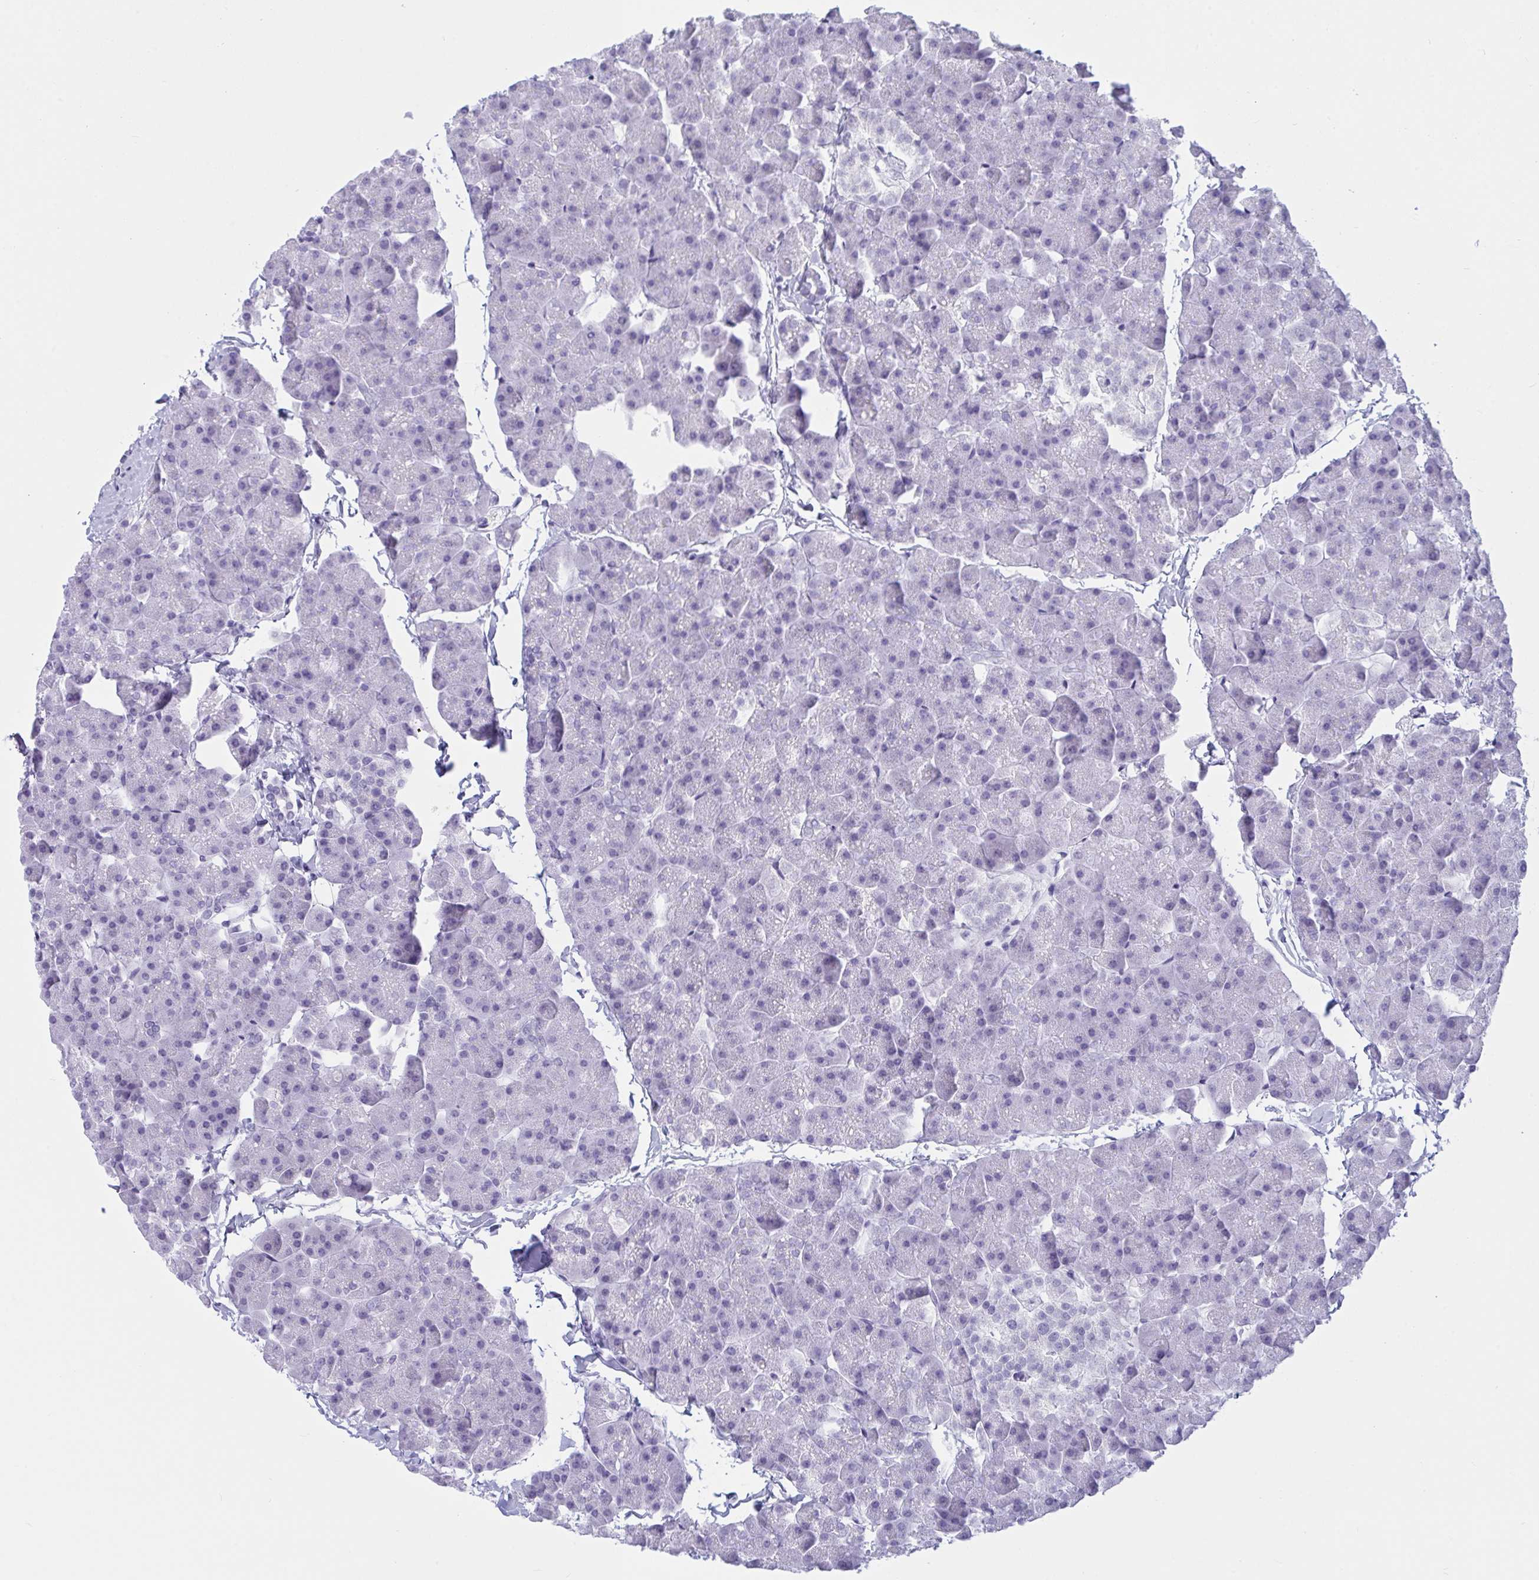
{"staining": {"intensity": "negative", "quantity": "none", "location": "none"}, "tissue": "pancreas", "cell_type": "Exocrine glandular cells", "image_type": "normal", "snomed": [{"axis": "morphology", "description": "Normal tissue, NOS"}, {"axis": "topography", "description": "Pancreas"}], "caption": "High power microscopy histopathology image of an IHC histopathology image of normal pancreas, revealing no significant expression in exocrine glandular cells. (Stains: DAB immunohistochemistry with hematoxylin counter stain, Microscopy: brightfield microscopy at high magnification).", "gene": "OXLD1", "patient": {"sex": "male", "age": 35}}